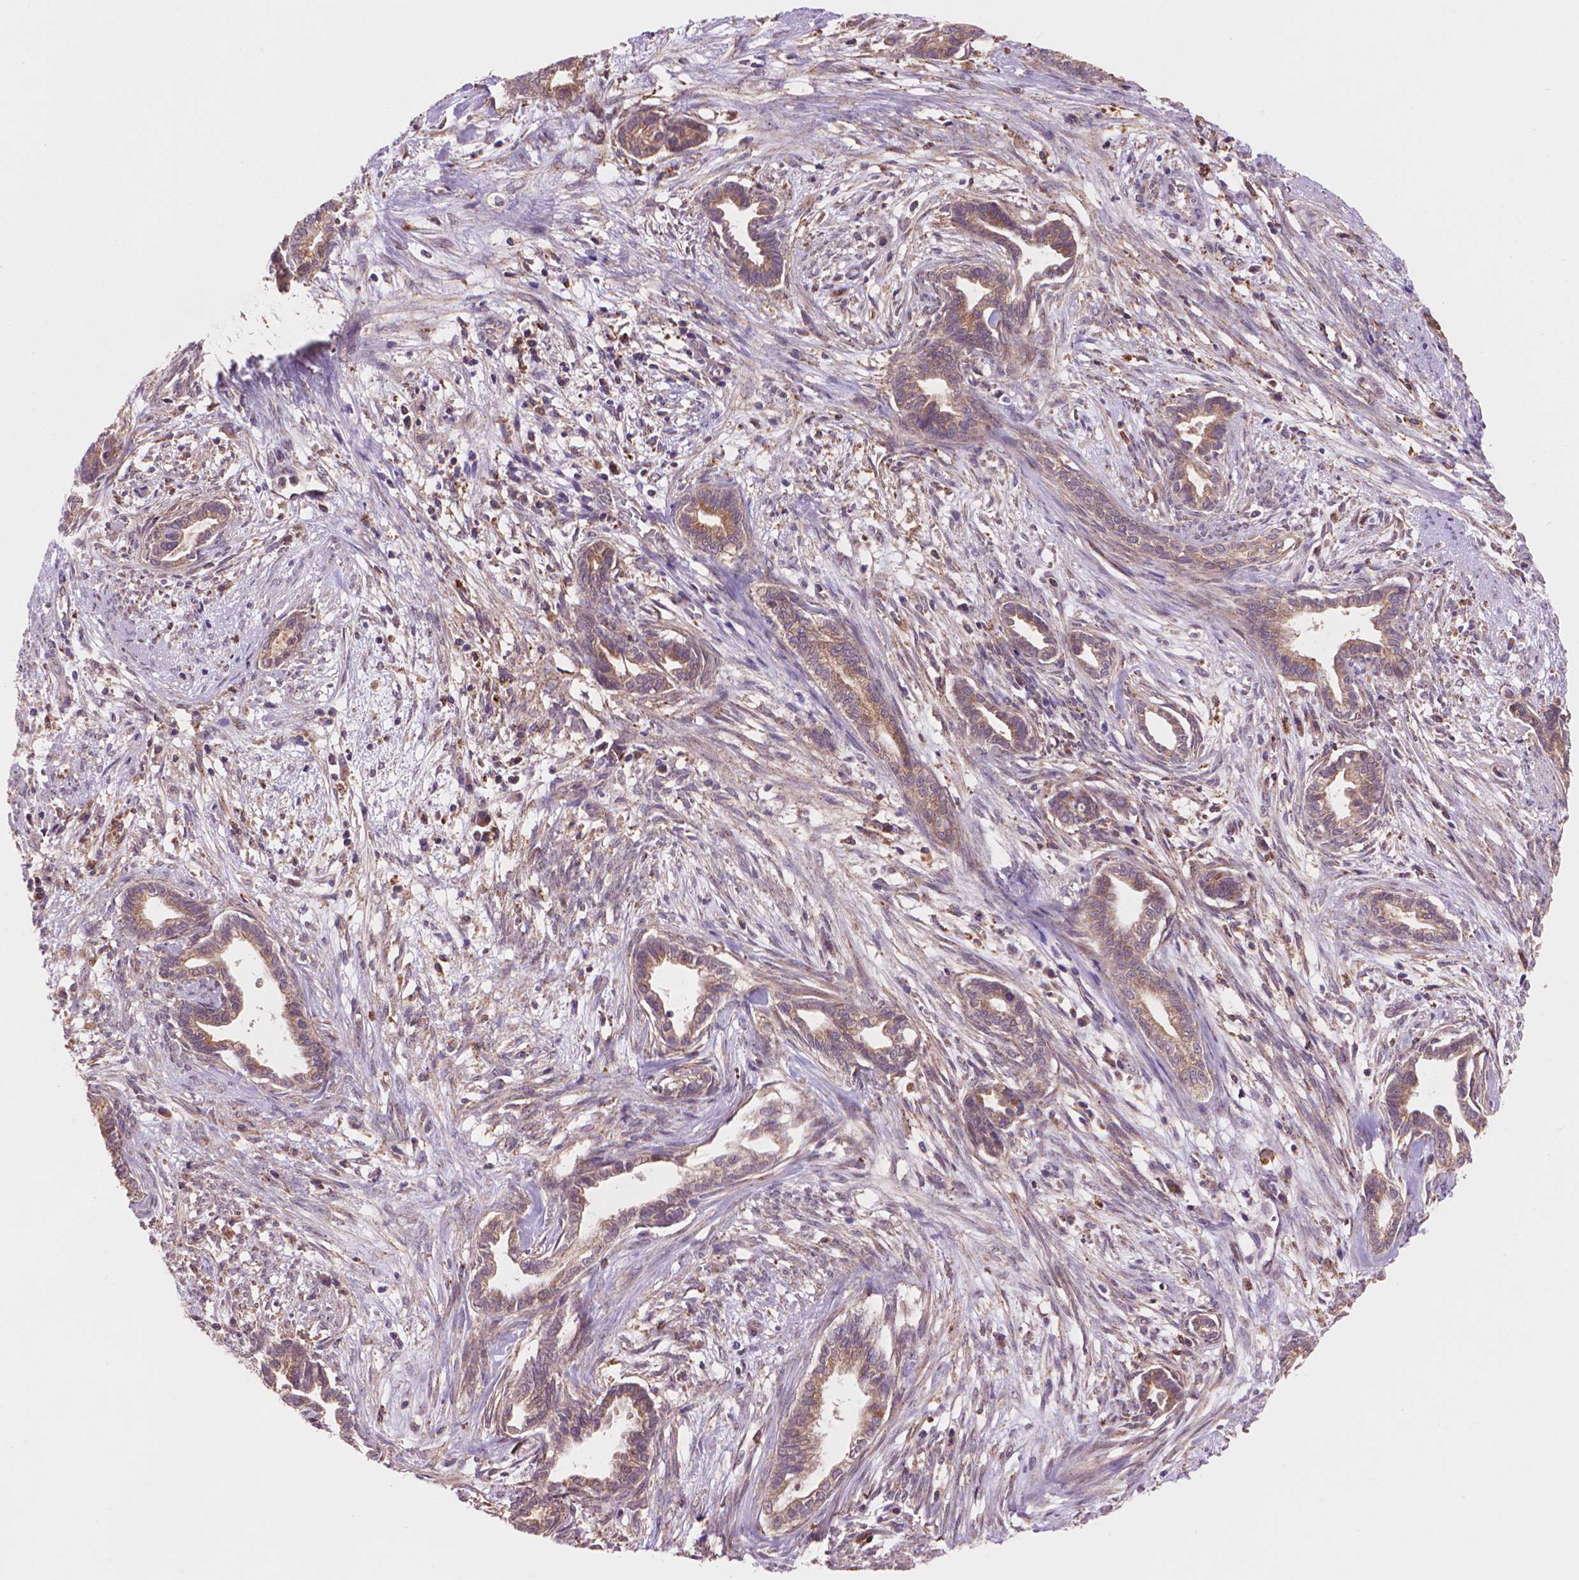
{"staining": {"intensity": "moderate", "quantity": ">75%", "location": "cytoplasmic/membranous"}, "tissue": "cervical cancer", "cell_type": "Tumor cells", "image_type": "cancer", "snomed": [{"axis": "morphology", "description": "Adenocarcinoma, NOS"}, {"axis": "topography", "description": "Cervix"}], "caption": "Immunohistochemistry (IHC) of cervical adenocarcinoma shows medium levels of moderate cytoplasmic/membranous expression in about >75% of tumor cells. (DAB IHC, brown staining for protein, blue staining for nuclei).", "gene": "GLB1", "patient": {"sex": "female", "age": 62}}